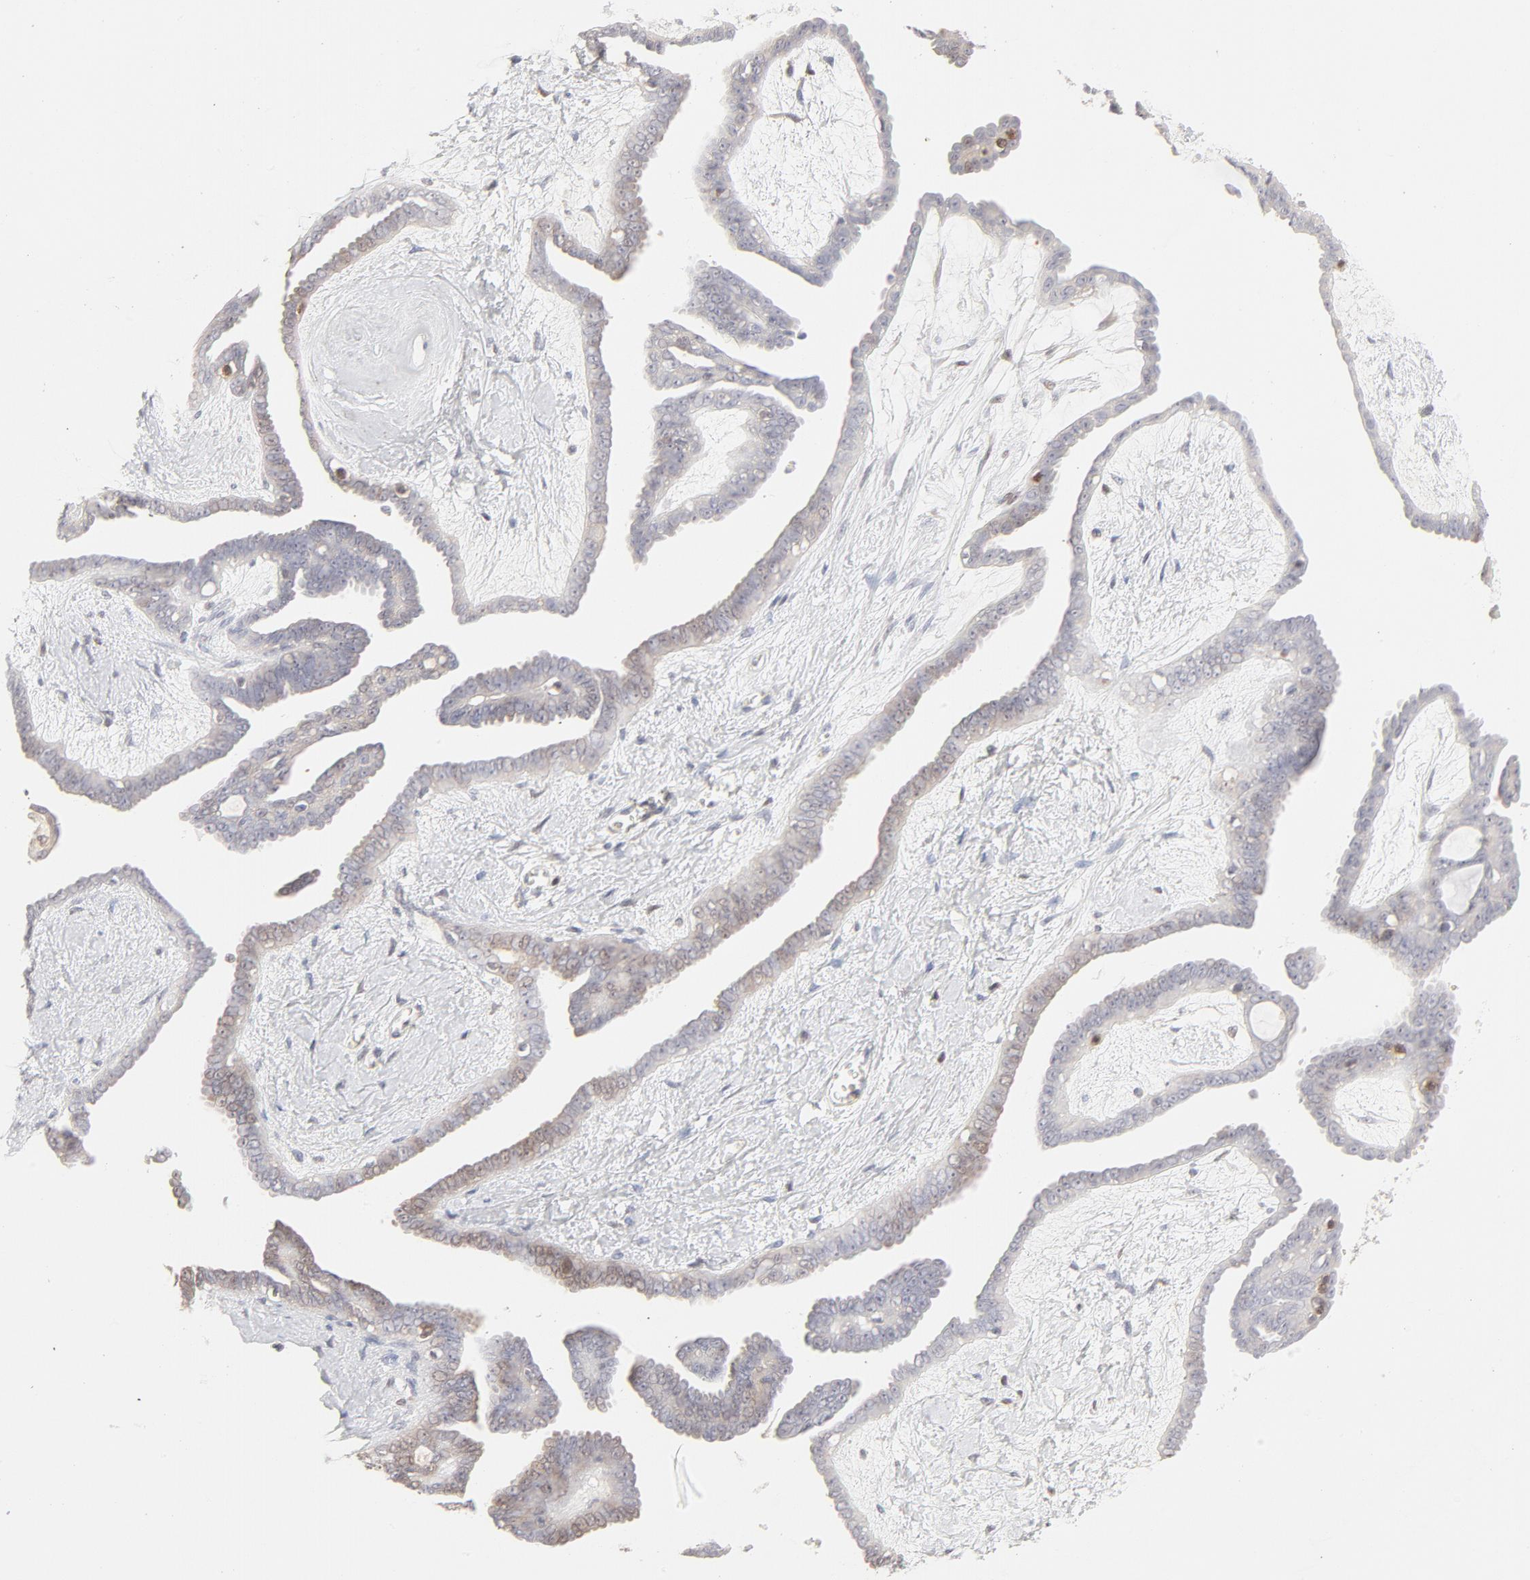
{"staining": {"intensity": "negative", "quantity": "none", "location": "none"}, "tissue": "ovarian cancer", "cell_type": "Tumor cells", "image_type": "cancer", "snomed": [{"axis": "morphology", "description": "Cystadenocarcinoma, serous, NOS"}, {"axis": "topography", "description": "Ovary"}], "caption": "Histopathology image shows no significant protein positivity in tumor cells of ovarian cancer. (Brightfield microscopy of DAB IHC at high magnification).", "gene": "CDK6", "patient": {"sex": "female", "age": 71}}